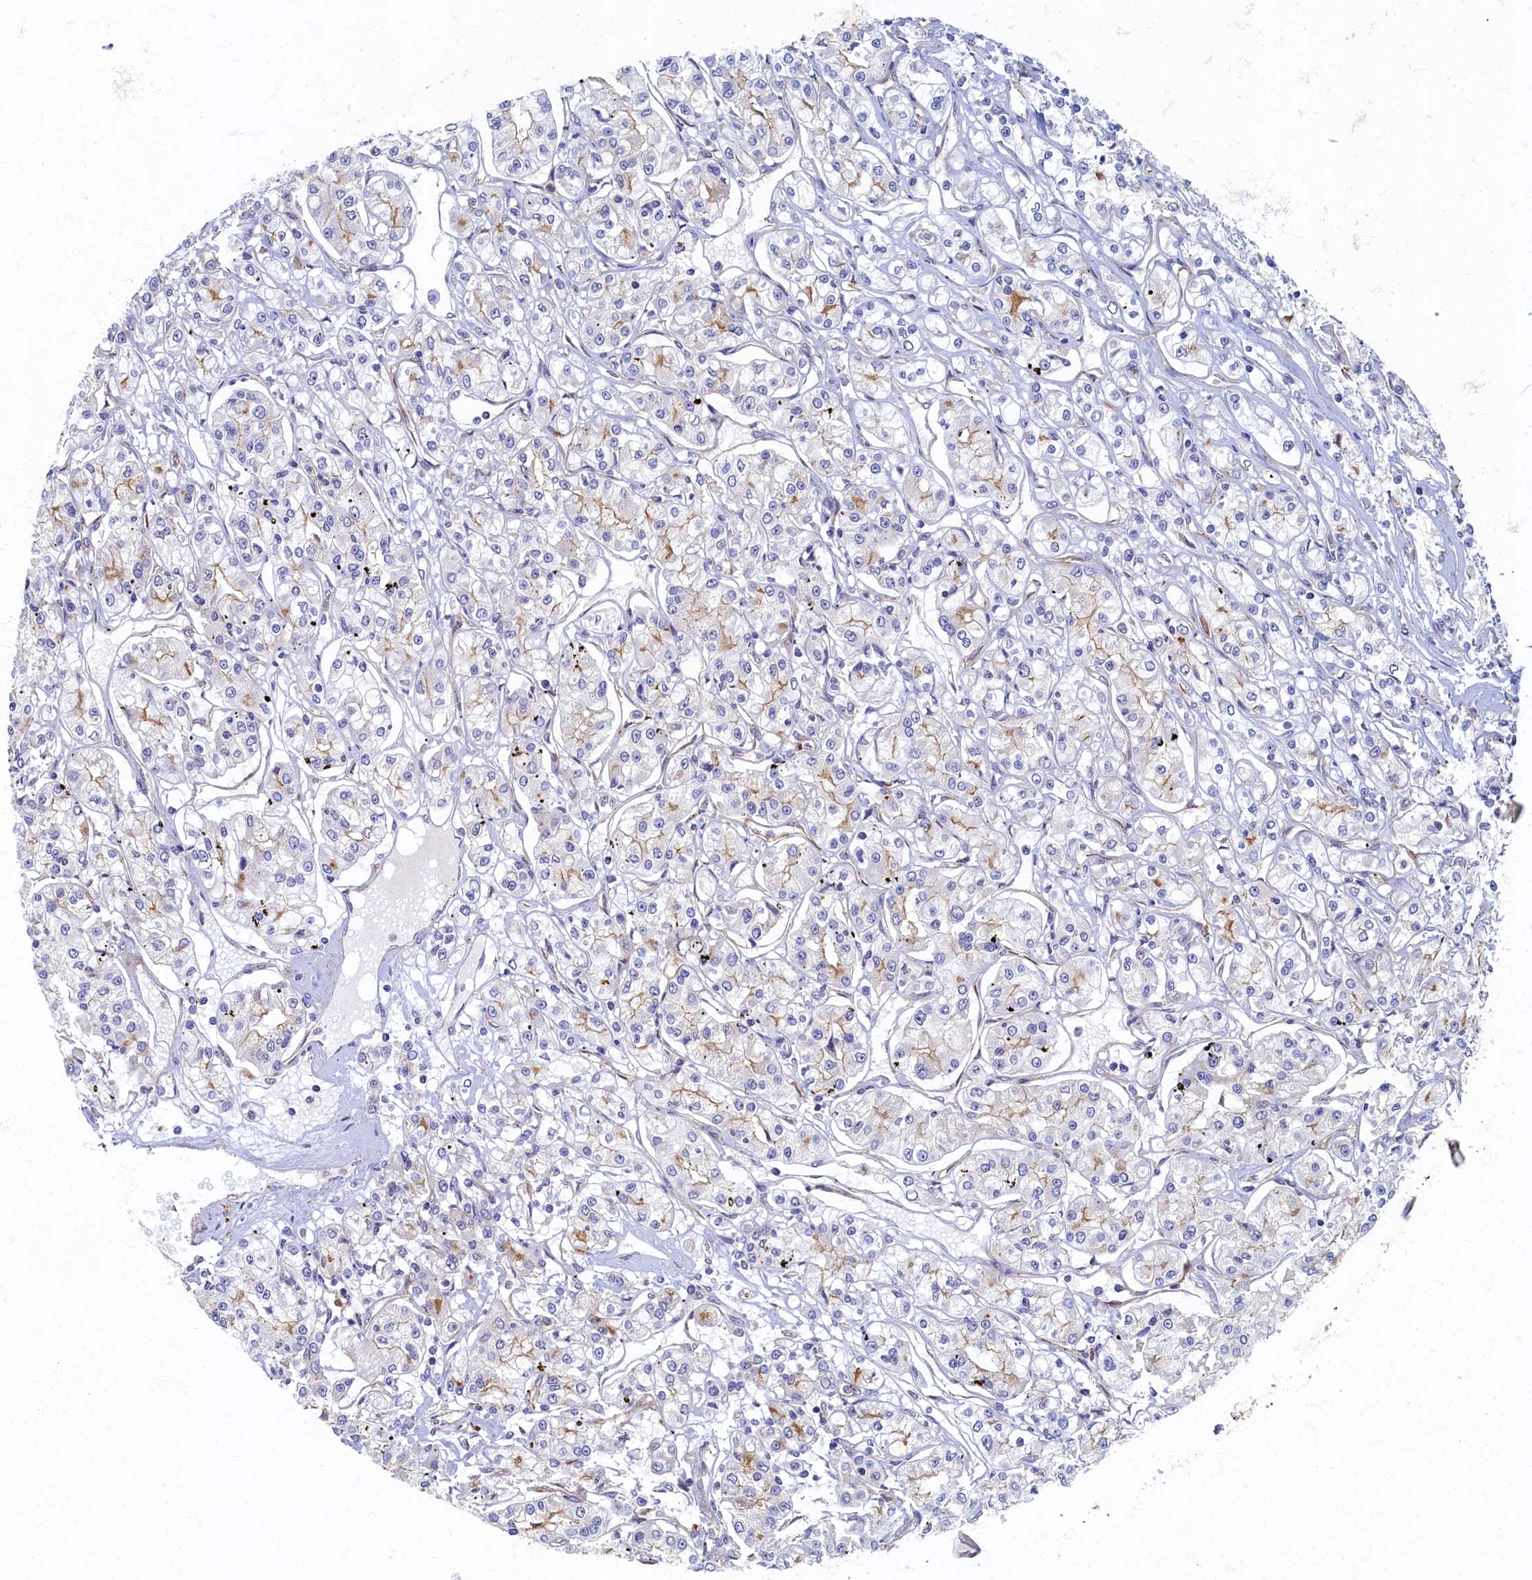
{"staining": {"intensity": "weak", "quantity": "<25%", "location": "cytoplasmic/membranous"}, "tissue": "renal cancer", "cell_type": "Tumor cells", "image_type": "cancer", "snomed": [{"axis": "morphology", "description": "Adenocarcinoma, NOS"}, {"axis": "topography", "description": "Kidney"}], "caption": "This is a histopathology image of immunohistochemistry (IHC) staining of renal cancer, which shows no expression in tumor cells. (Immunohistochemistry, brightfield microscopy, high magnification).", "gene": "PSMG2", "patient": {"sex": "female", "age": 59}}